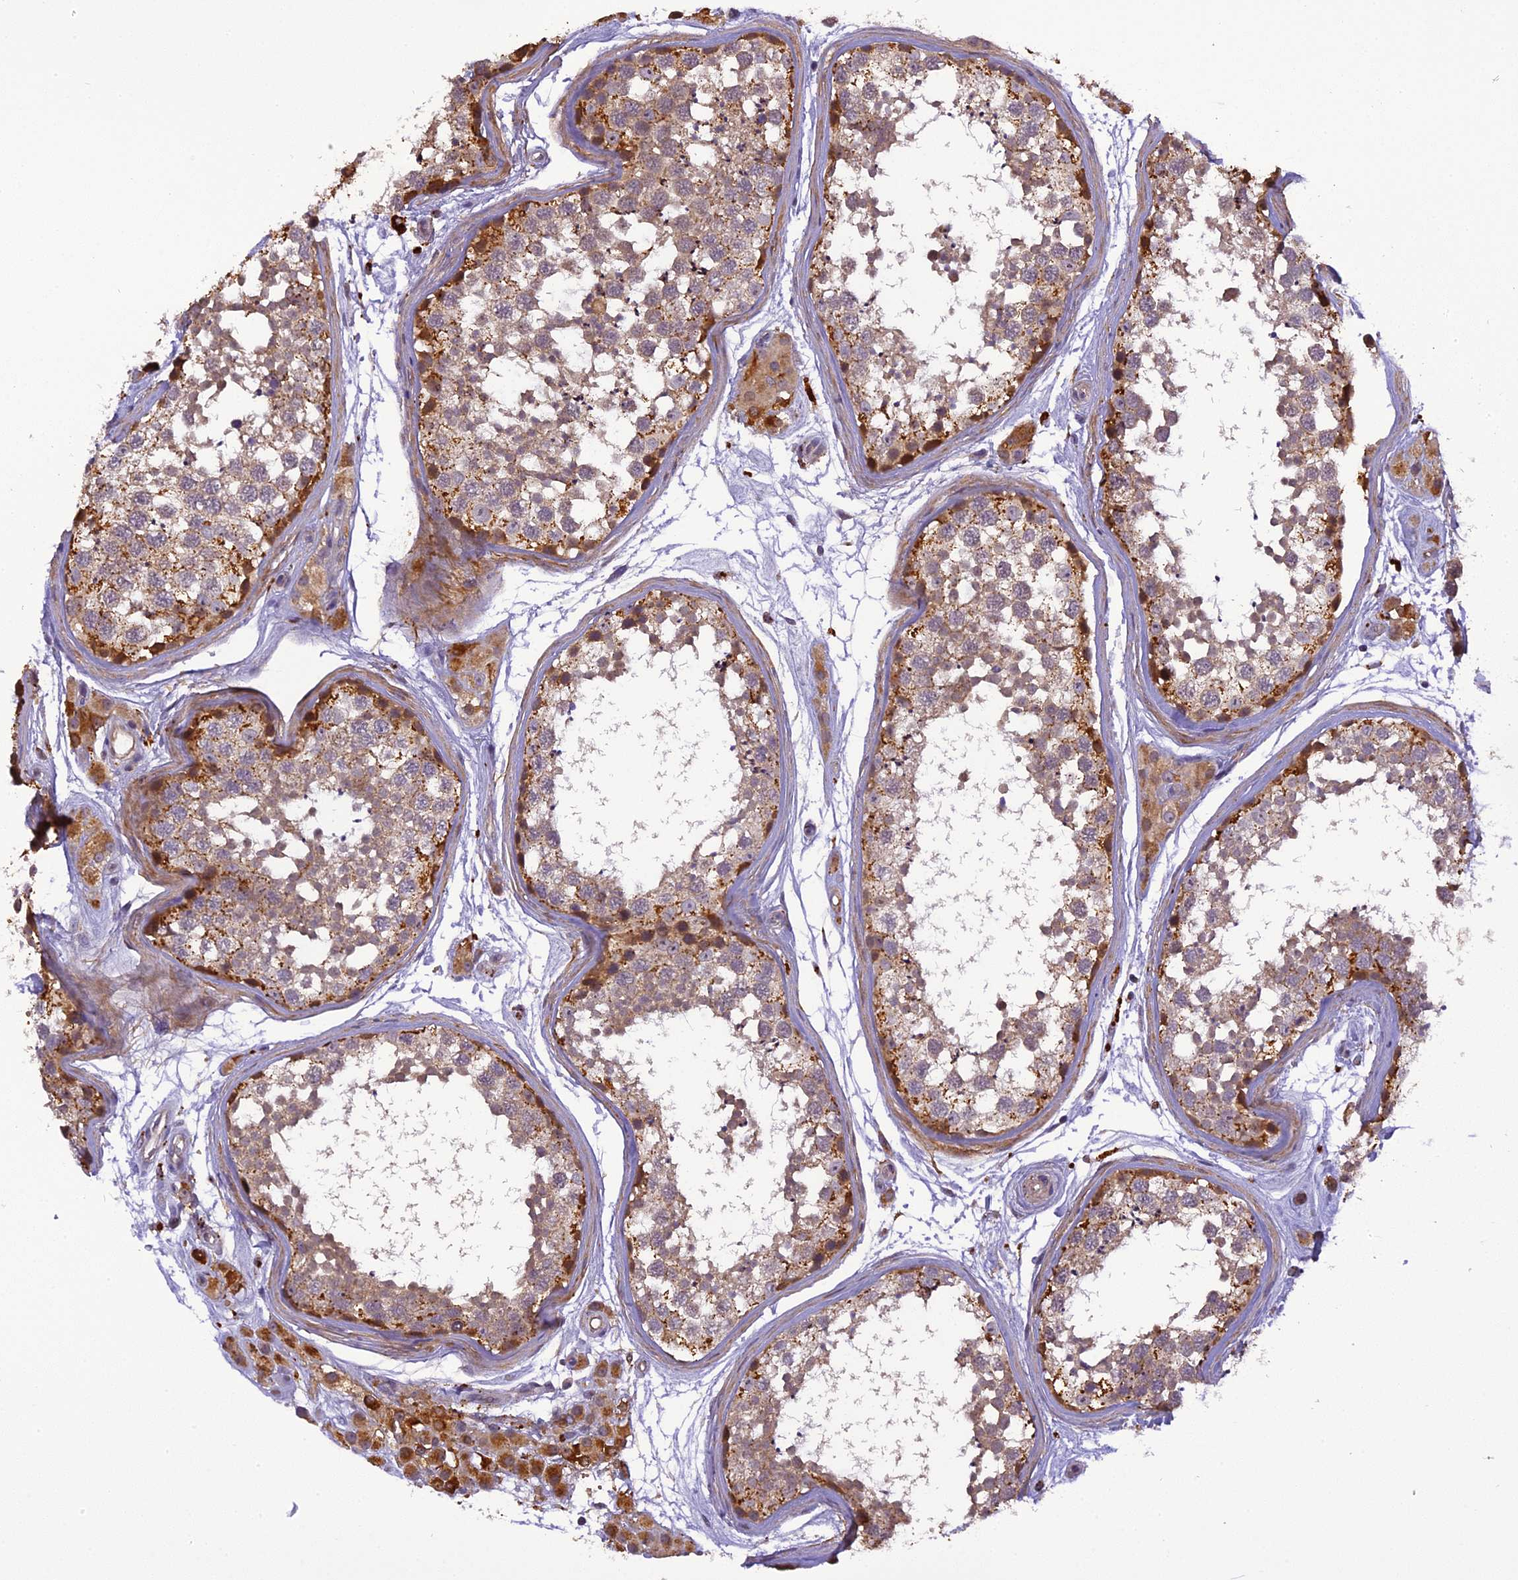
{"staining": {"intensity": "moderate", "quantity": ">75%", "location": "cytoplasmic/membranous"}, "tissue": "testis", "cell_type": "Cells in seminiferous ducts", "image_type": "normal", "snomed": [{"axis": "morphology", "description": "Normal tissue, NOS"}, {"axis": "topography", "description": "Testis"}], "caption": "DAB (3,3'-diaminobenzidine) immunohistochemical staining of benign human testis reveals moderate cytoplasmic/membranous protein positivity in approximately >75% of cells in seminiferous ducts. The staining was performed using DAB to visualize the protein expression in brown, while the nuclei were stained in blue with hematoxylin (Magnification: 20x).", "gene": "FNIP2", "patient": {"sex": "male", "age": 56}}